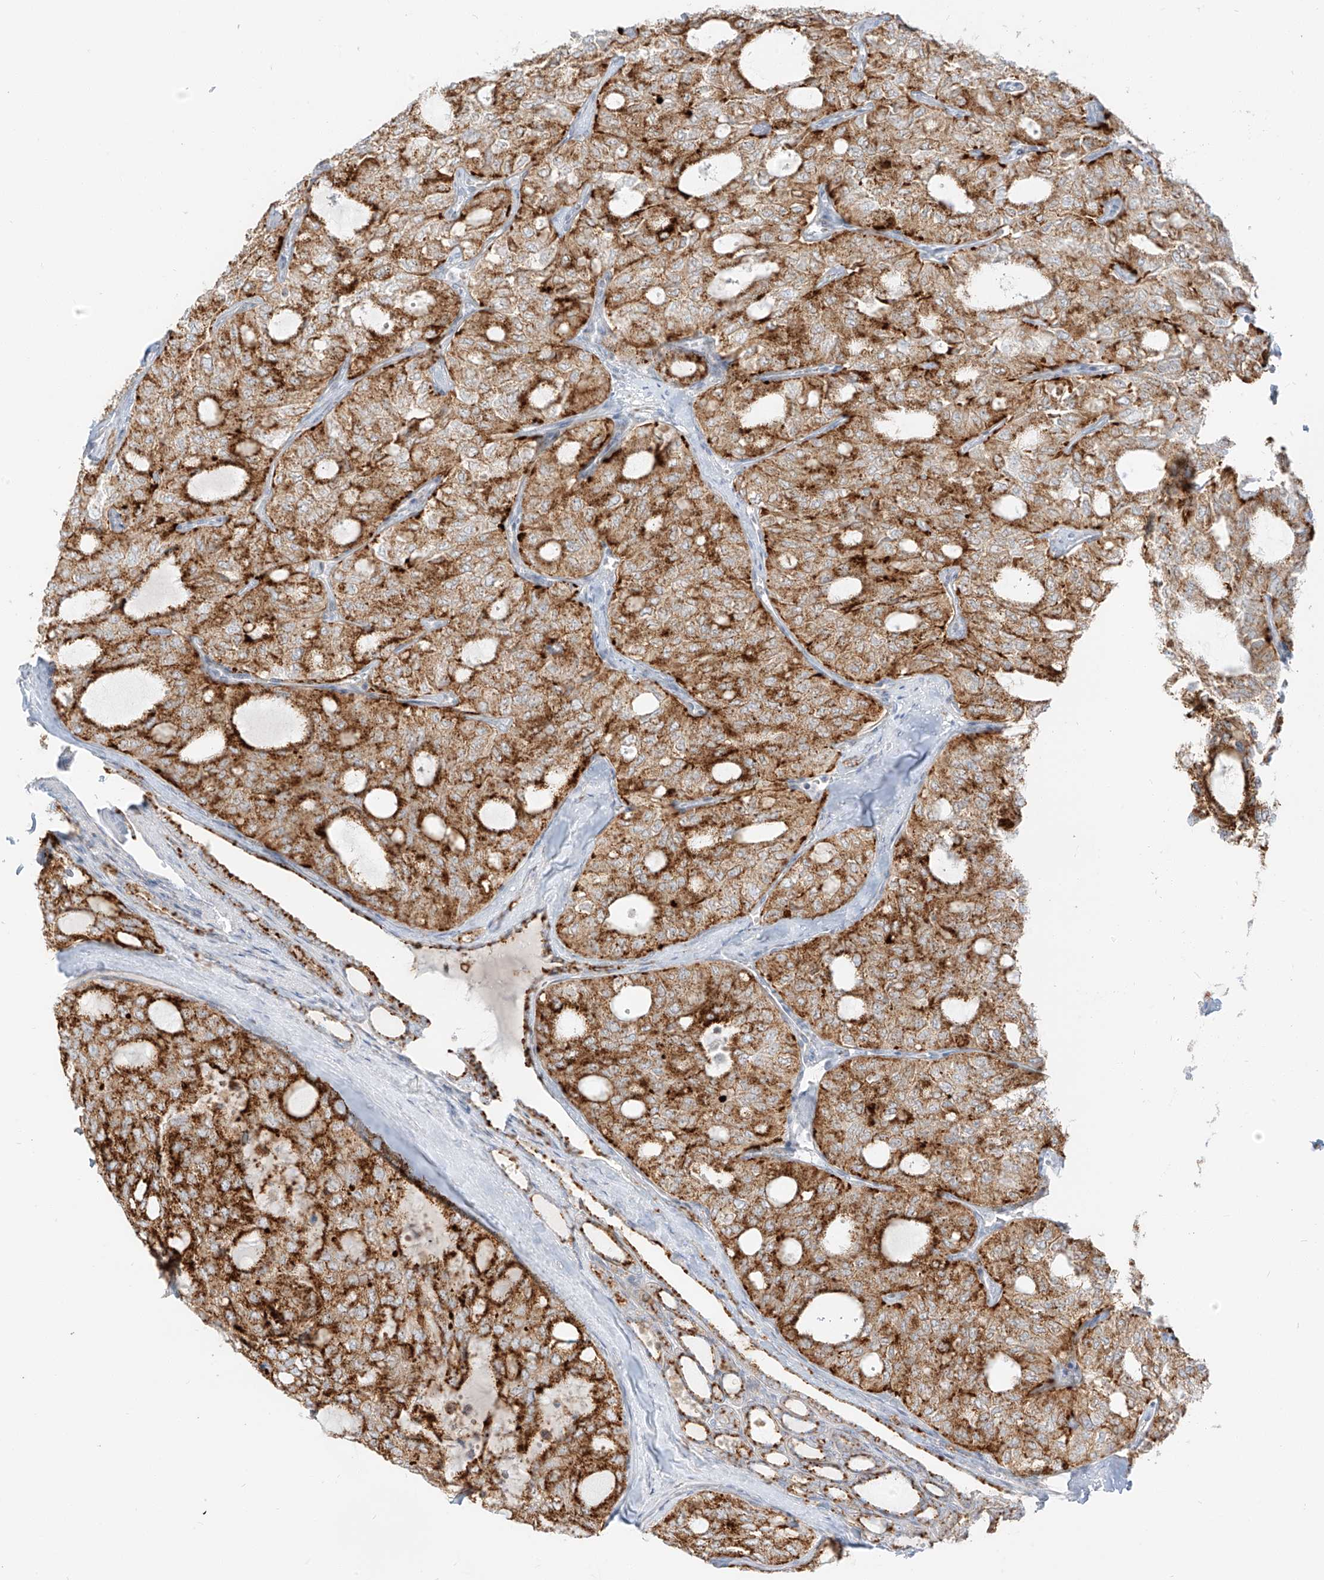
{"staining": {"intensity": "strong", "quantity": ">75%", "location": "cytoplasmic/membranous"}, "tissue": "thyroid cancer", "cell_type": "Tumor cells", "image_type": "cancer", "snomed": [{"axis": "morphology", "description": "Follicular adenoma carcinoma, NOS"}, {"axis": "topography", "description": "Thyroid gland"}], "caption": "Immunohistochemical staining of human follicular adenoma carcinoma (thyroid) demonstrates strong cytoplasmic/membranous protein staining in about >75% of tumor cells.", "gene": "SLC35F6", "patient": {"sex": "male", "age": 75}}